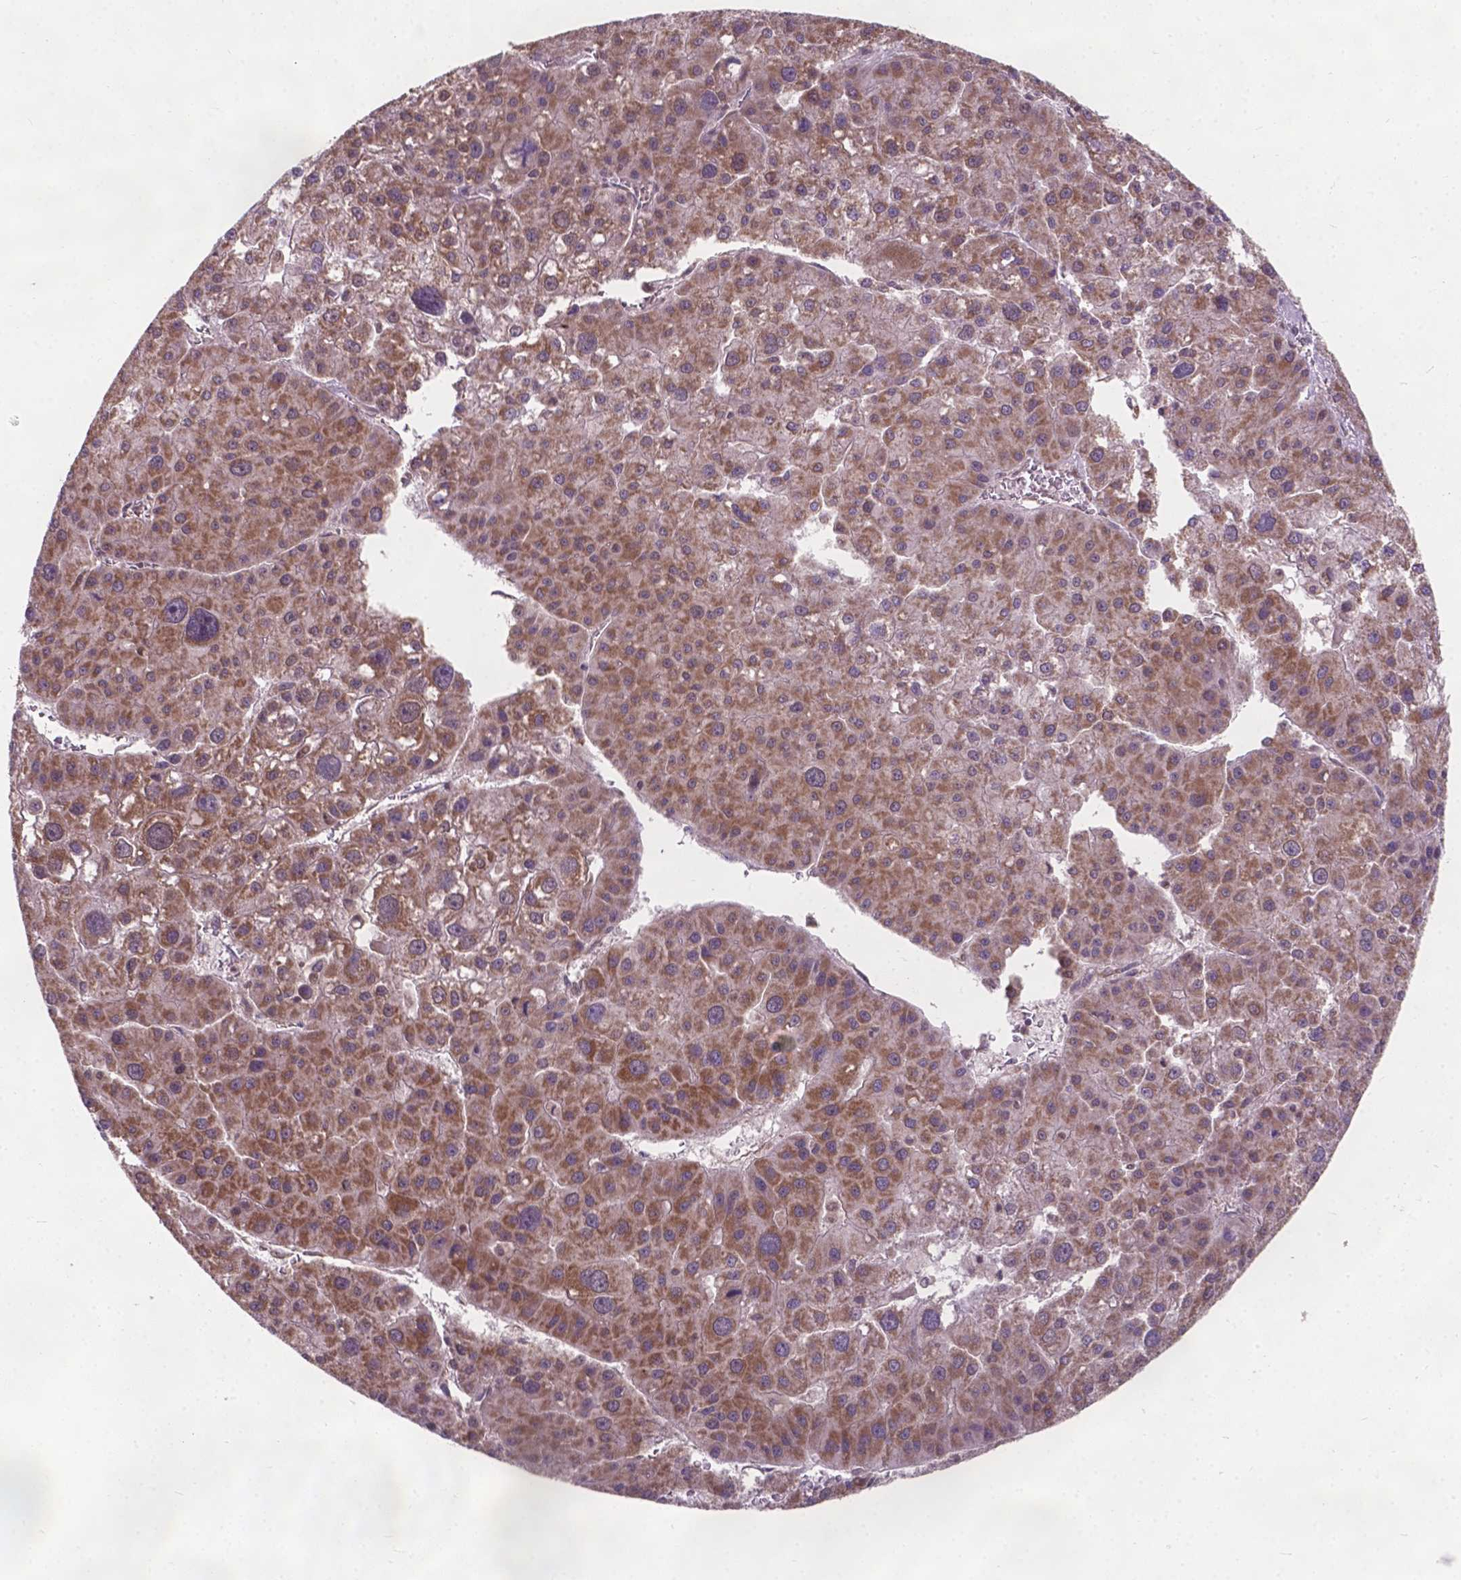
{"staining": {"intensity": "moderate", "quantity": "25%-75%", "location": "cytoplasmic/membranous"}, "tissue": "liver cancer", "cell_type": "Tumor cells", "image_type": "cancer", "snomed": [{"axis": "morphology", "description": "Carcinoma, Hepatocellular, NOS"}, {"axis": "topography", "description": "Liver"}], "caption": "Protein staining reveals moderate cytoplasmic/membranous expression in about 25%-75% of tumor cells in hepatocellular carcinoma (liver). Using DAB (brown) and hematoxylin (blue) stains, captured at high magnification using brightfield microscopy.", "gene": "MRPL33", "patient": {"sex": "male", "age": 73}}